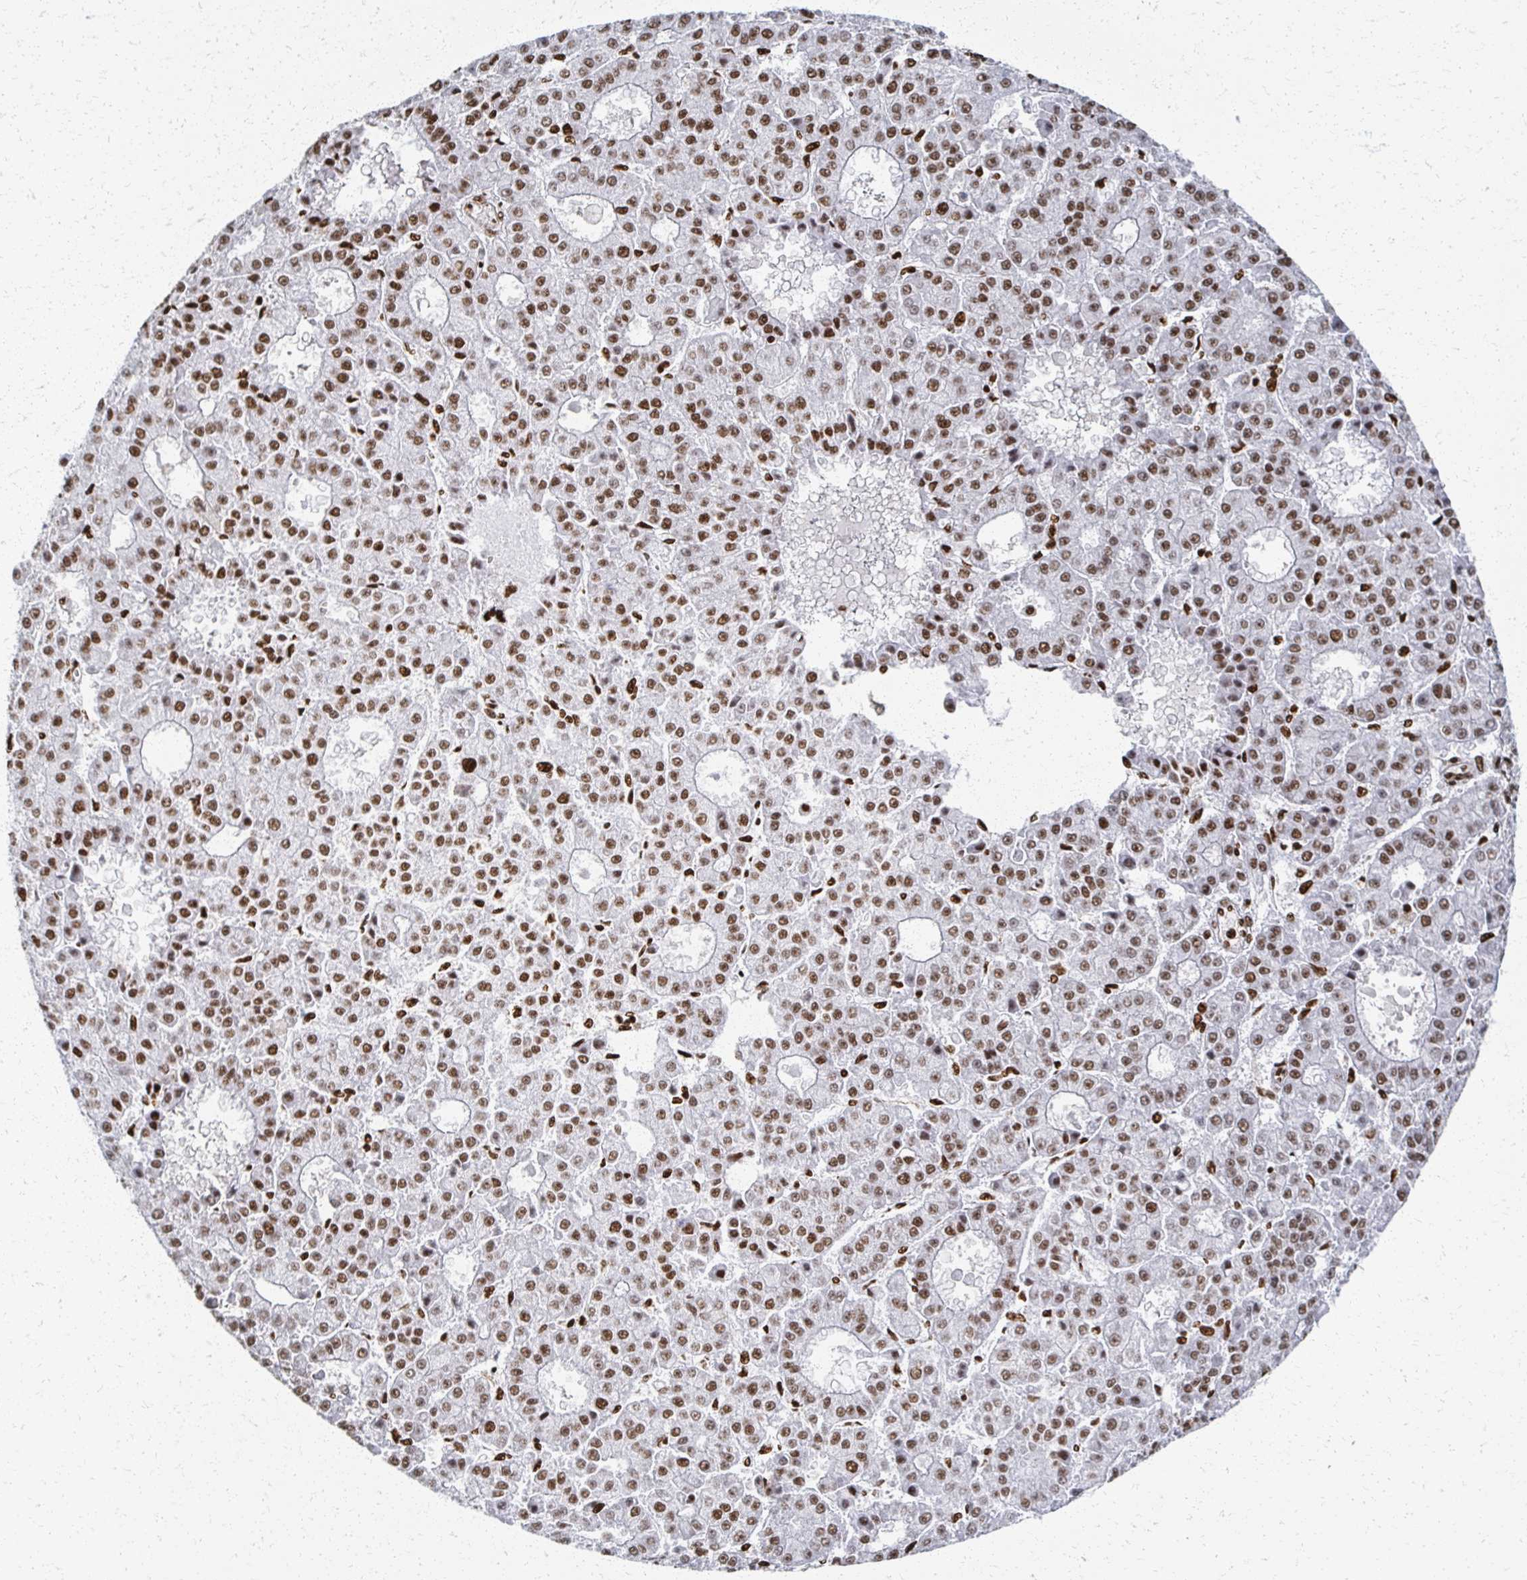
{"staining": {"intensity": "moderate", "quantity": ">75%", "location": "nuclear"}, "tissue": "liver cancer", "cell_type": "Tumor cells", "image_type": "cancer", "snomed": [{"axis": "morphology", "description": "Carcinoma, Hepatocellular, NOS"}, {"axis": "topography", "description": "Liver"}], "caption": "Immunohistochemical staining of human liver hepatocellular carcinoma demonstrates medium levels of moderate nuclear expression in about >75% of tumor cells. The staining is performed using DAB (3,3'-diaminobenzidine) brown chromogen to label protein expression. The nuclei are counter-stained blue using hematoxylin.", "gene": "RBBP7", "patient": {"sex": "male", "age": 70}}